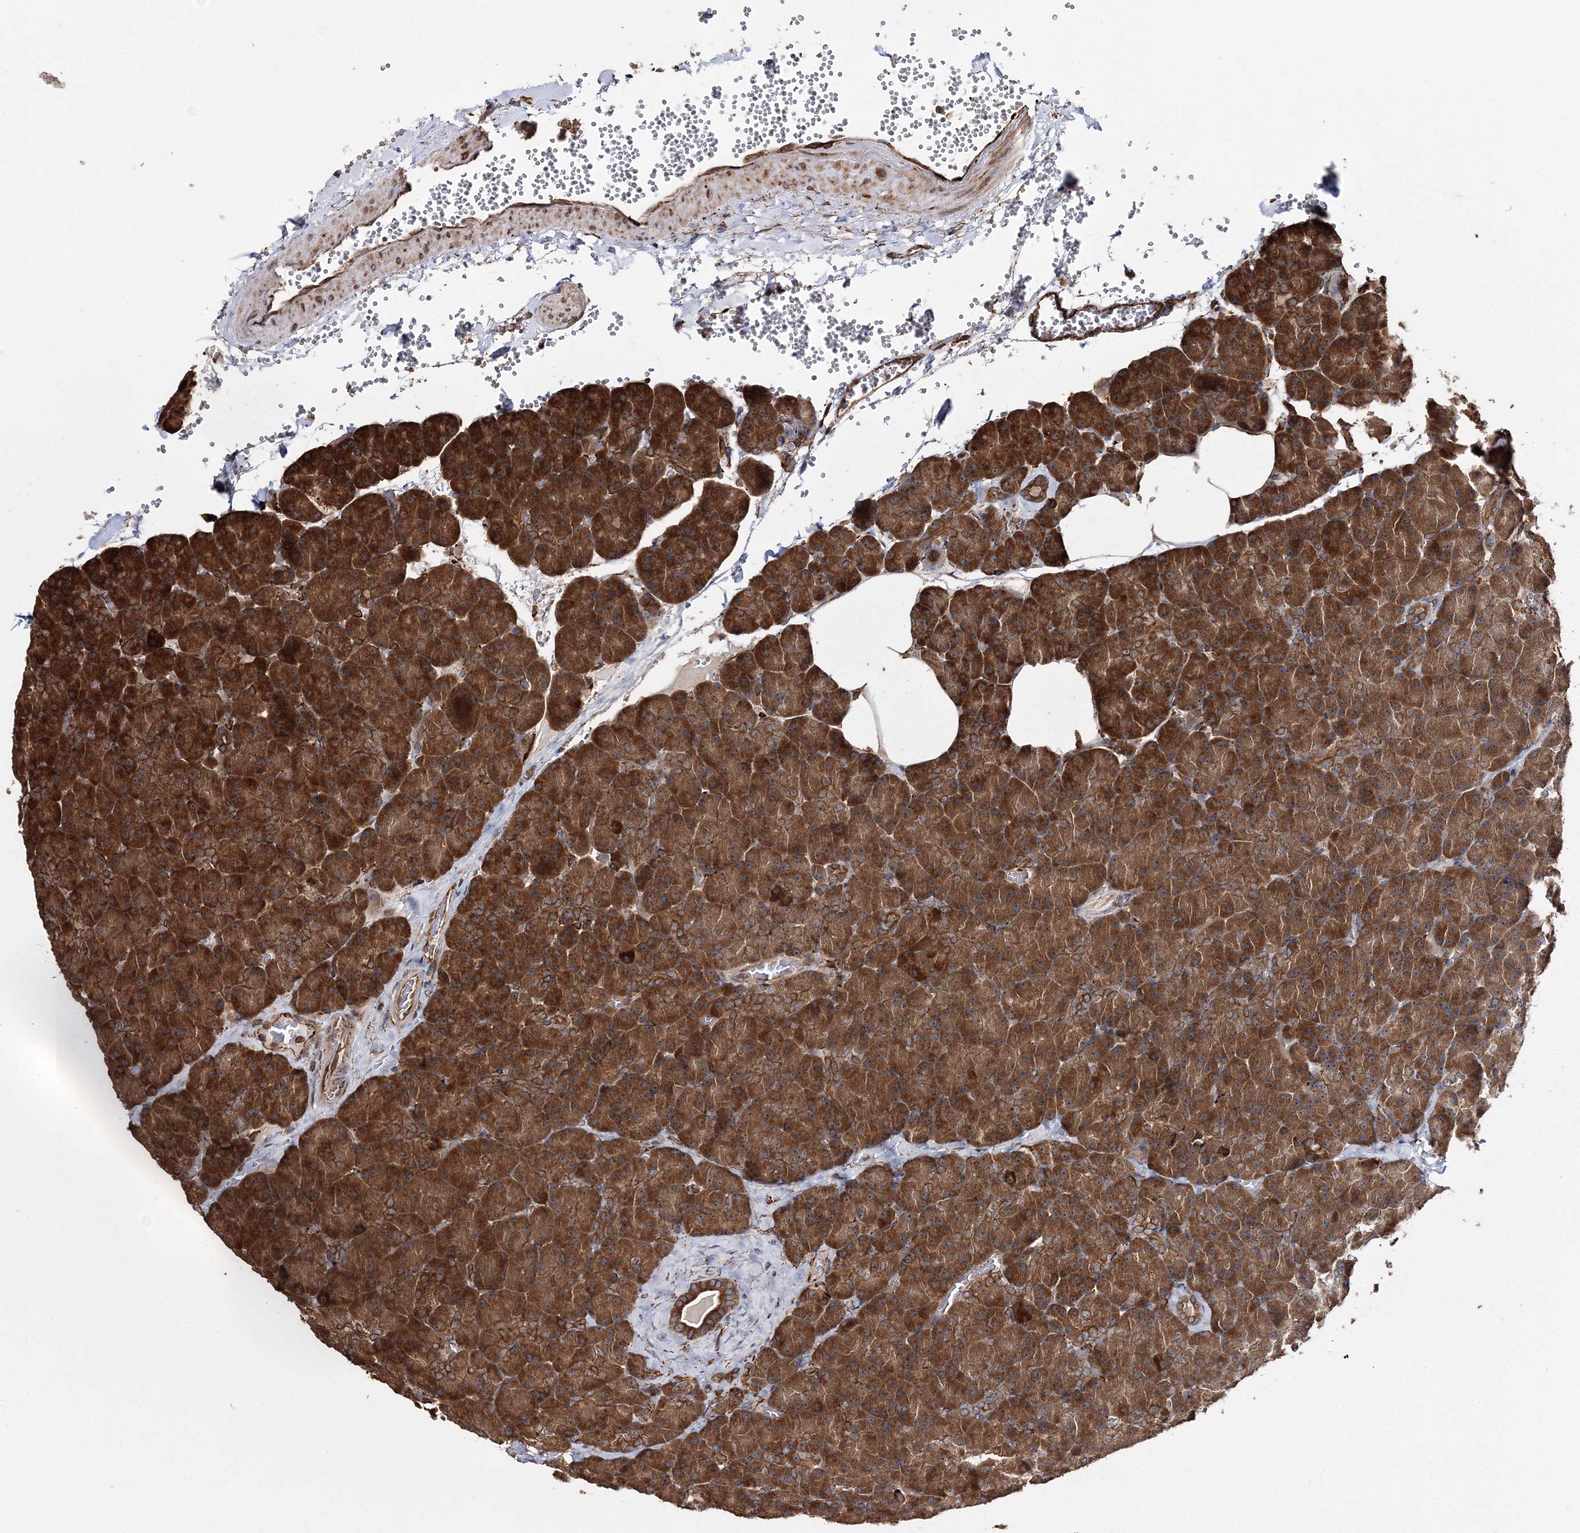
{"staining": {"intensity": "strong", "quantity": ">75%", "location": "cytoplasmic/membranous"}, "tissue": "pancreas", "cell_type": "Exocrine glandular cells", "image_type": "normal", "snomed": [{"axis": "morphology", "description": "Normal tissue, NOS"}, {"axis": "morphology", "description": "Carcinoid, malignant, NOS"}, {"axis": "topography", "description": "Pancreas"}], "caption": "This micrograph exhibits immunohistochemistry staining of benign pancreas, with high strong cytoplasmic/membranous staining in about >75% of exocrine glandular cells.", "gene": "SCRN3", "patient": {"sex": "female", "age": 35}}